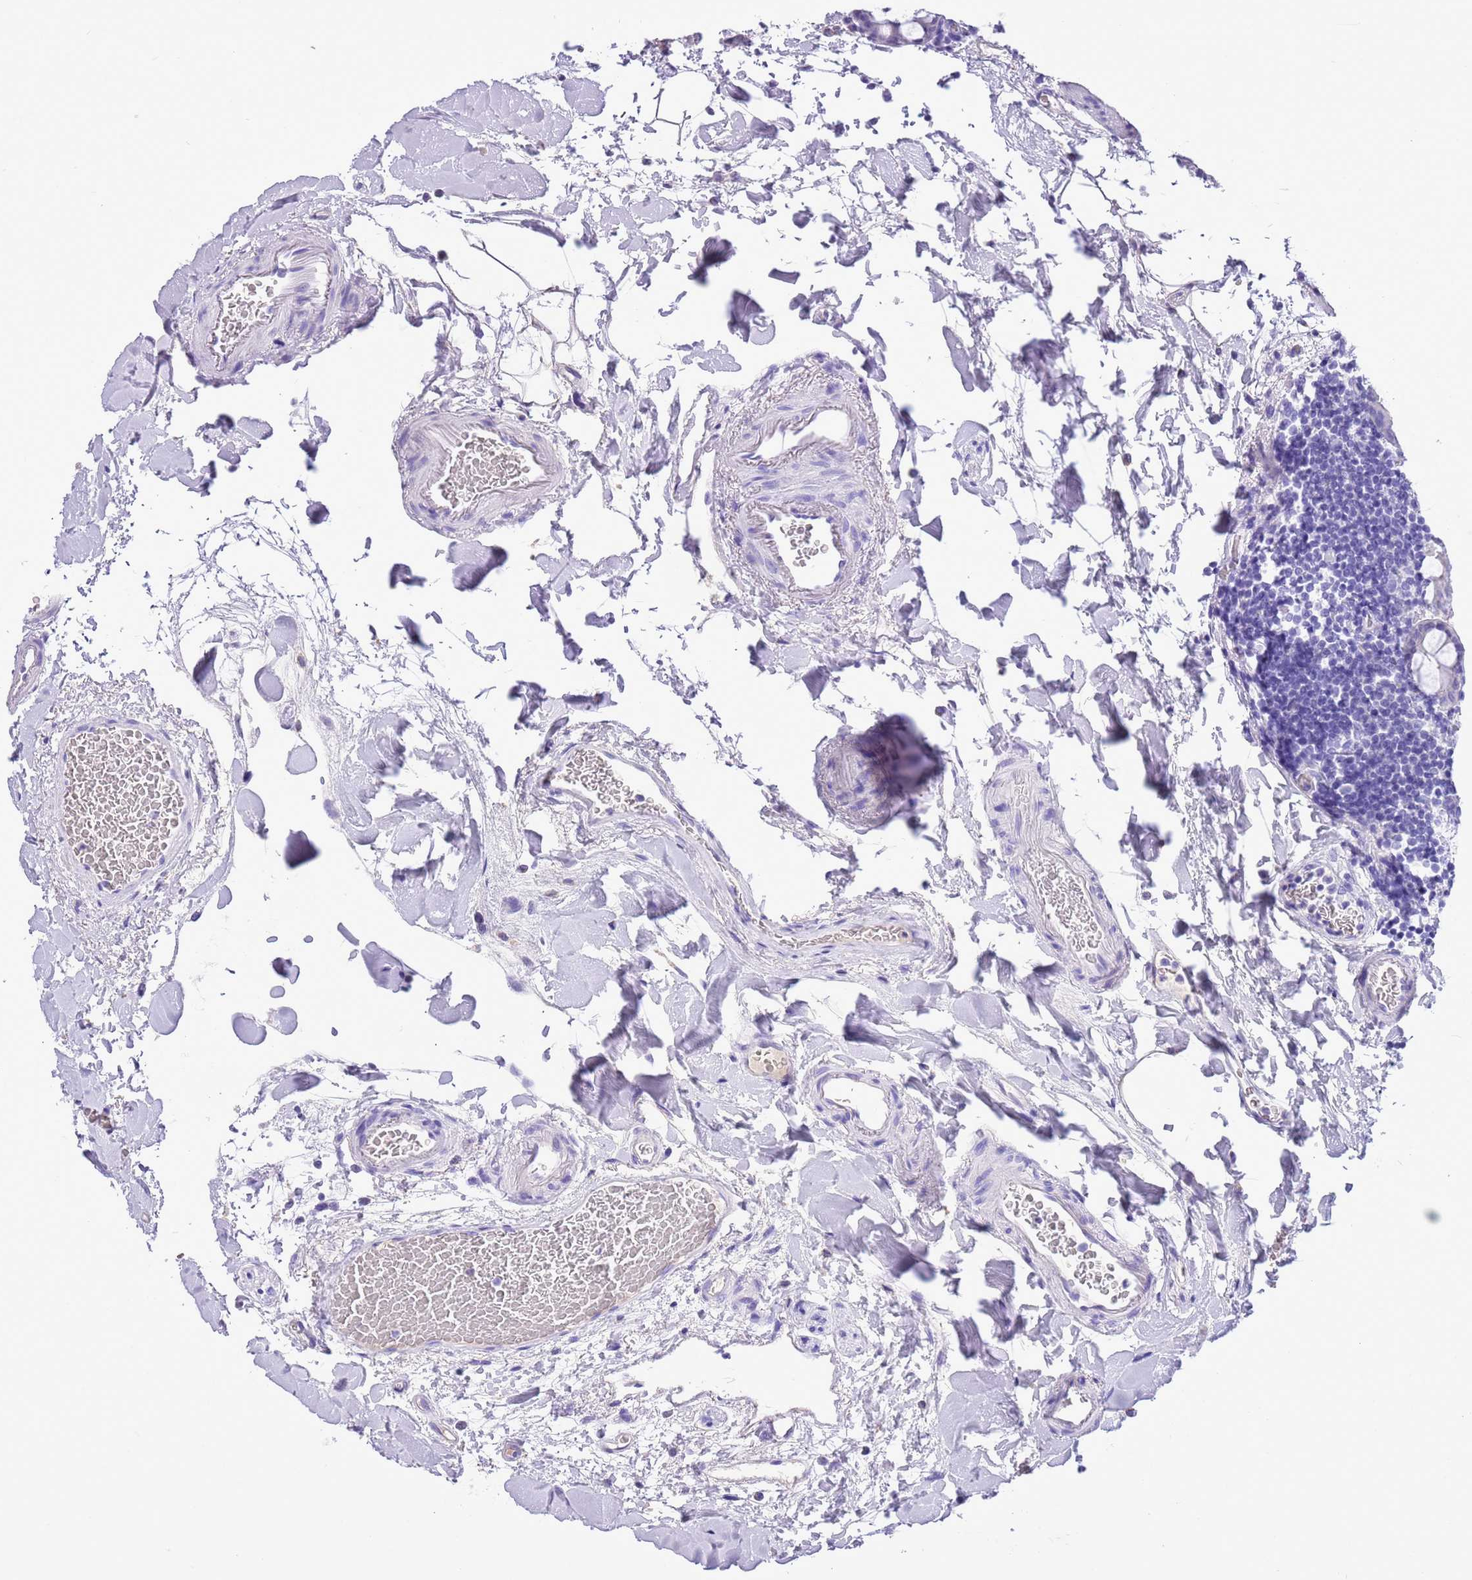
{"staining": {"intensity": "negative", "quantity": "none", "location": "none"}, "tissue": "colon", "cell_type": "Endothelial cells", "image_type": "normal", "snomed": [{"axis": "morphology", "description": "Normal tissue, NOS"}, {"axis": "topography", "description": "Colon"}], "caption": "Endothelial cells are negative for brown protein staining in normal colon. Brightfield microscopy of immunohistochemistry (IHC) stained with DAB (3,3'-diaminobenzidine) (brown) and hematoxylin (blue), captured at high magnification.", "gene": "TBC1D10B", "patient": {"sex": "male", "age": 75}}